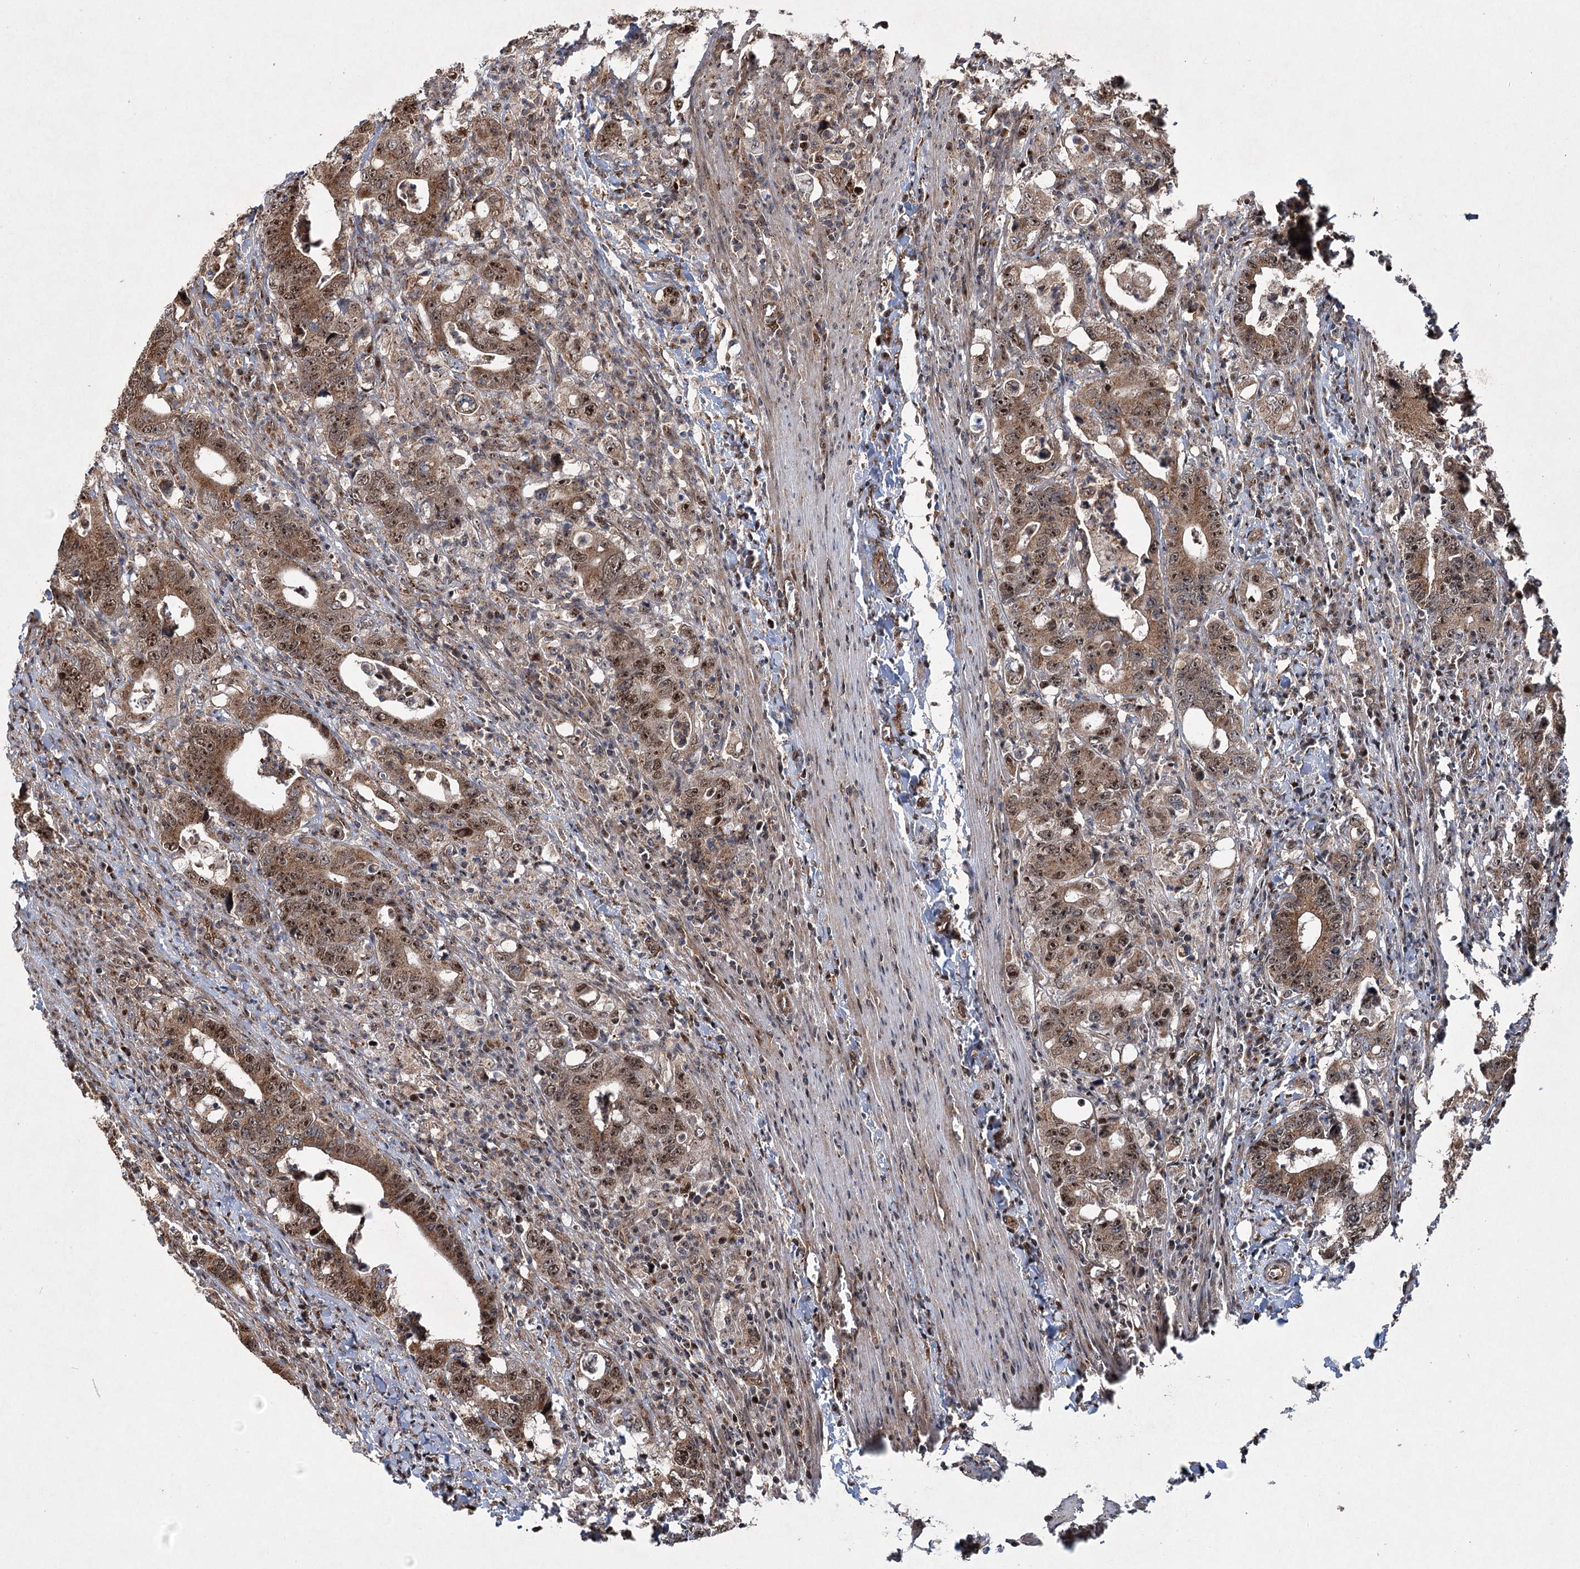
{"staining": {"intensity": "moderate", "quantity": ">75%", "location": "cytoplasmic/membranous,nuclear"}, "tissue": "colorectal cancer", "cell_type": "Tumor cells", "image_type": "cancer", "snomed": [{"axis": "morphology", "description": "Adenocarcinoma, NOS"}, {"axis": "topography", "description": "Colon"}], "caption": "High-power microscopy captured an immunohistochemistry (IHC) photomicrograph of adenocarcinoma (colorectal), revealing moderate cytoplasmic/membranous and nuclear expression in about >75% of tumor cells. (DAB (3,3'-diaminobenzidine) IHC with brightfield microscopy, high magnification).", "gene": "SERINC5", "patient": {"sex": "female", "age": 75}}